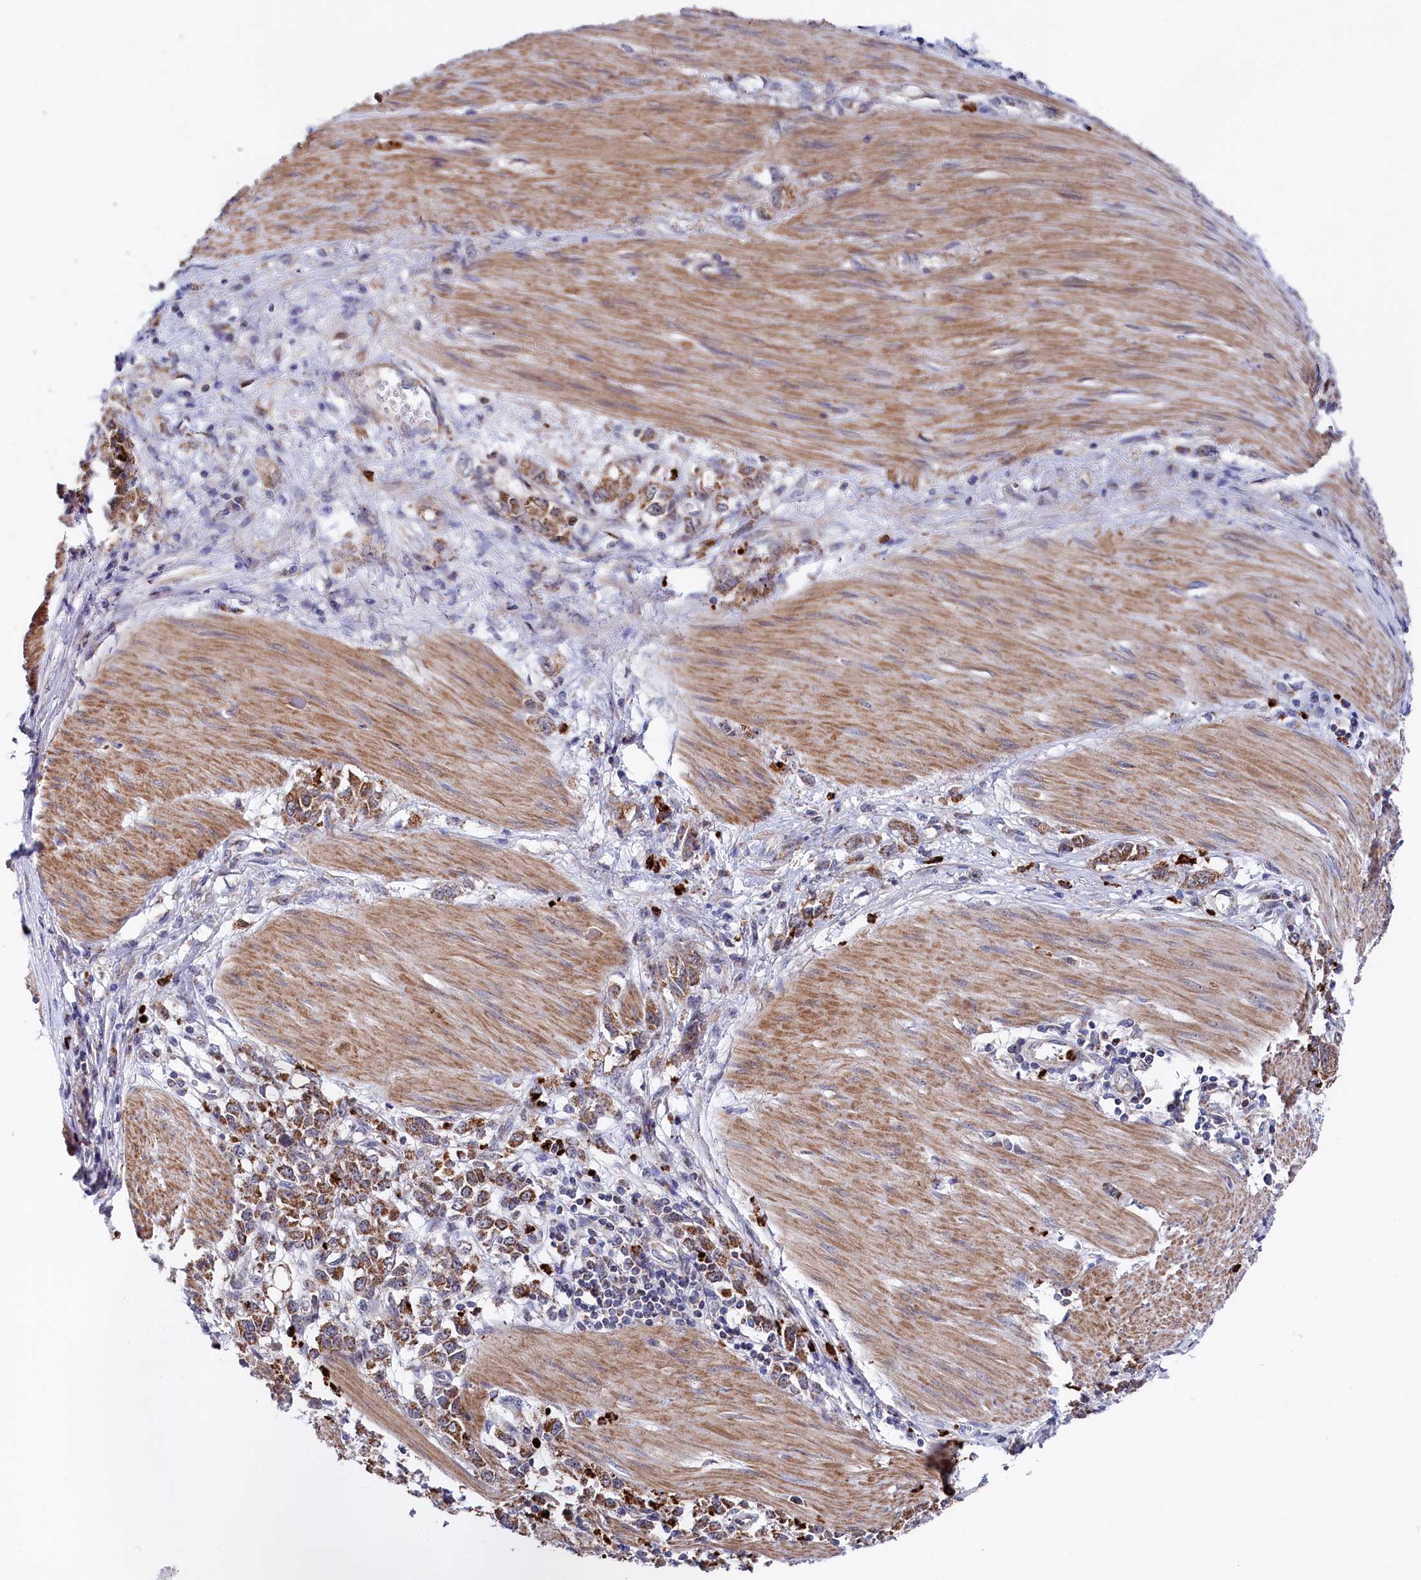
{"staining": {"intensity": "moderate", "quantity": ">75%", "location": "cytoplasmic/membranous"}, "tissue": "stomach cancer", "cell_type": "Tumor cells", "image_type": "cancer", "snomed": [{"axis": "morphology", "description": "Adenocarcinoma, NOS"}, {"axis": "topography", "description": "Stomach"}], "caption": "Immunohistochemistry (IHC) photomicrograph of human adenocarcinoma (stomach) stained for a protein (brown), which demonstrates medium levels of moderate cytoplasmic/membranous staining in about >75% of tumor cells.", "gene": "CHCHD1", "patient": {"sex": "female", "age": 76}}